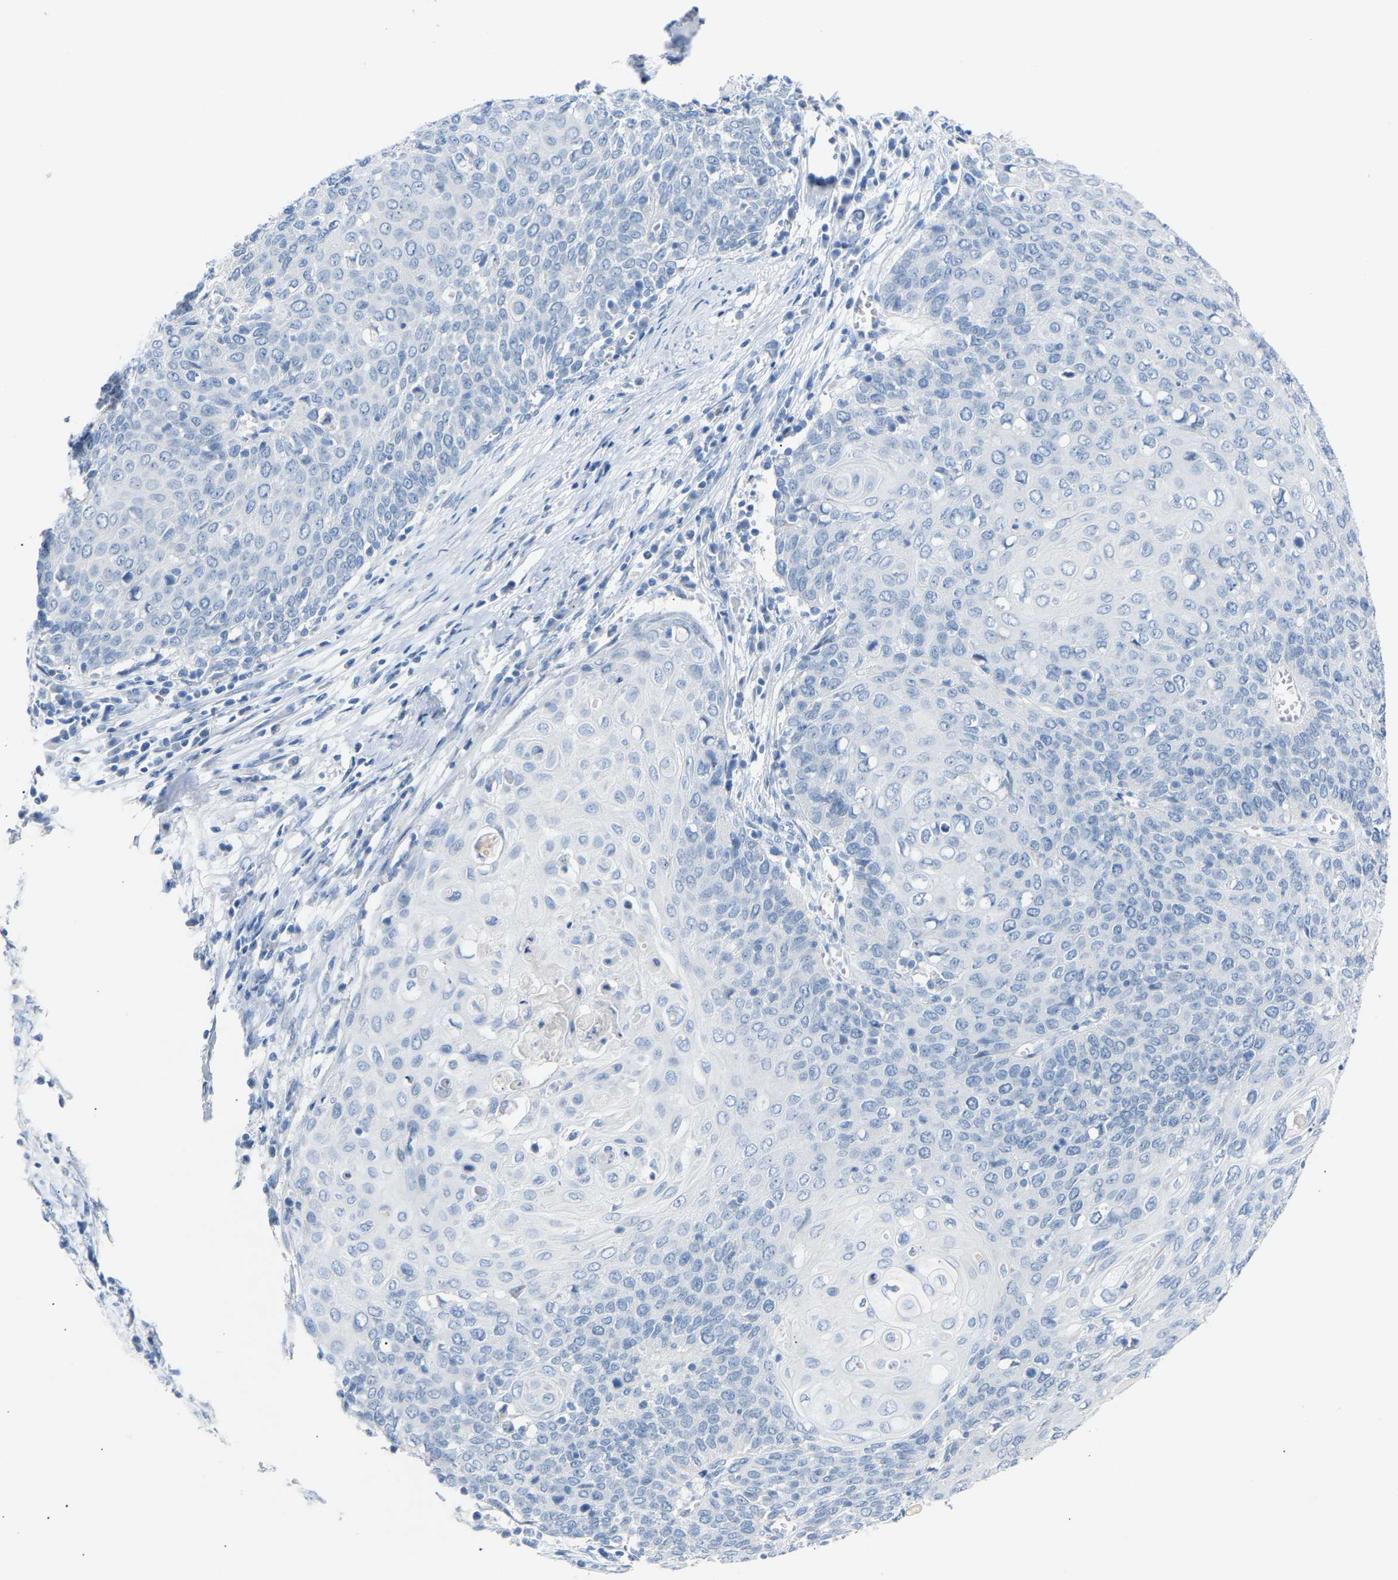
{"staining": {"intensity": "negative", "quantity": "none", "location": "none"}, "tissue": "cervical cancer", "cell_type": "Tumor cells", "image_type": "cancer", "snomed": [{"axis": "morphology", "description": "Squamous cell carcinoma, NOS"}, {"axis": "topography", "description": "Cervix"}], "caption": "This is an immunohistochemistry (IHC) photomicrograph of human cervical cancer. There is no staining in tumor cells.", "gene": "PEX1", "patient": {"sex": "female", "age": 39}}